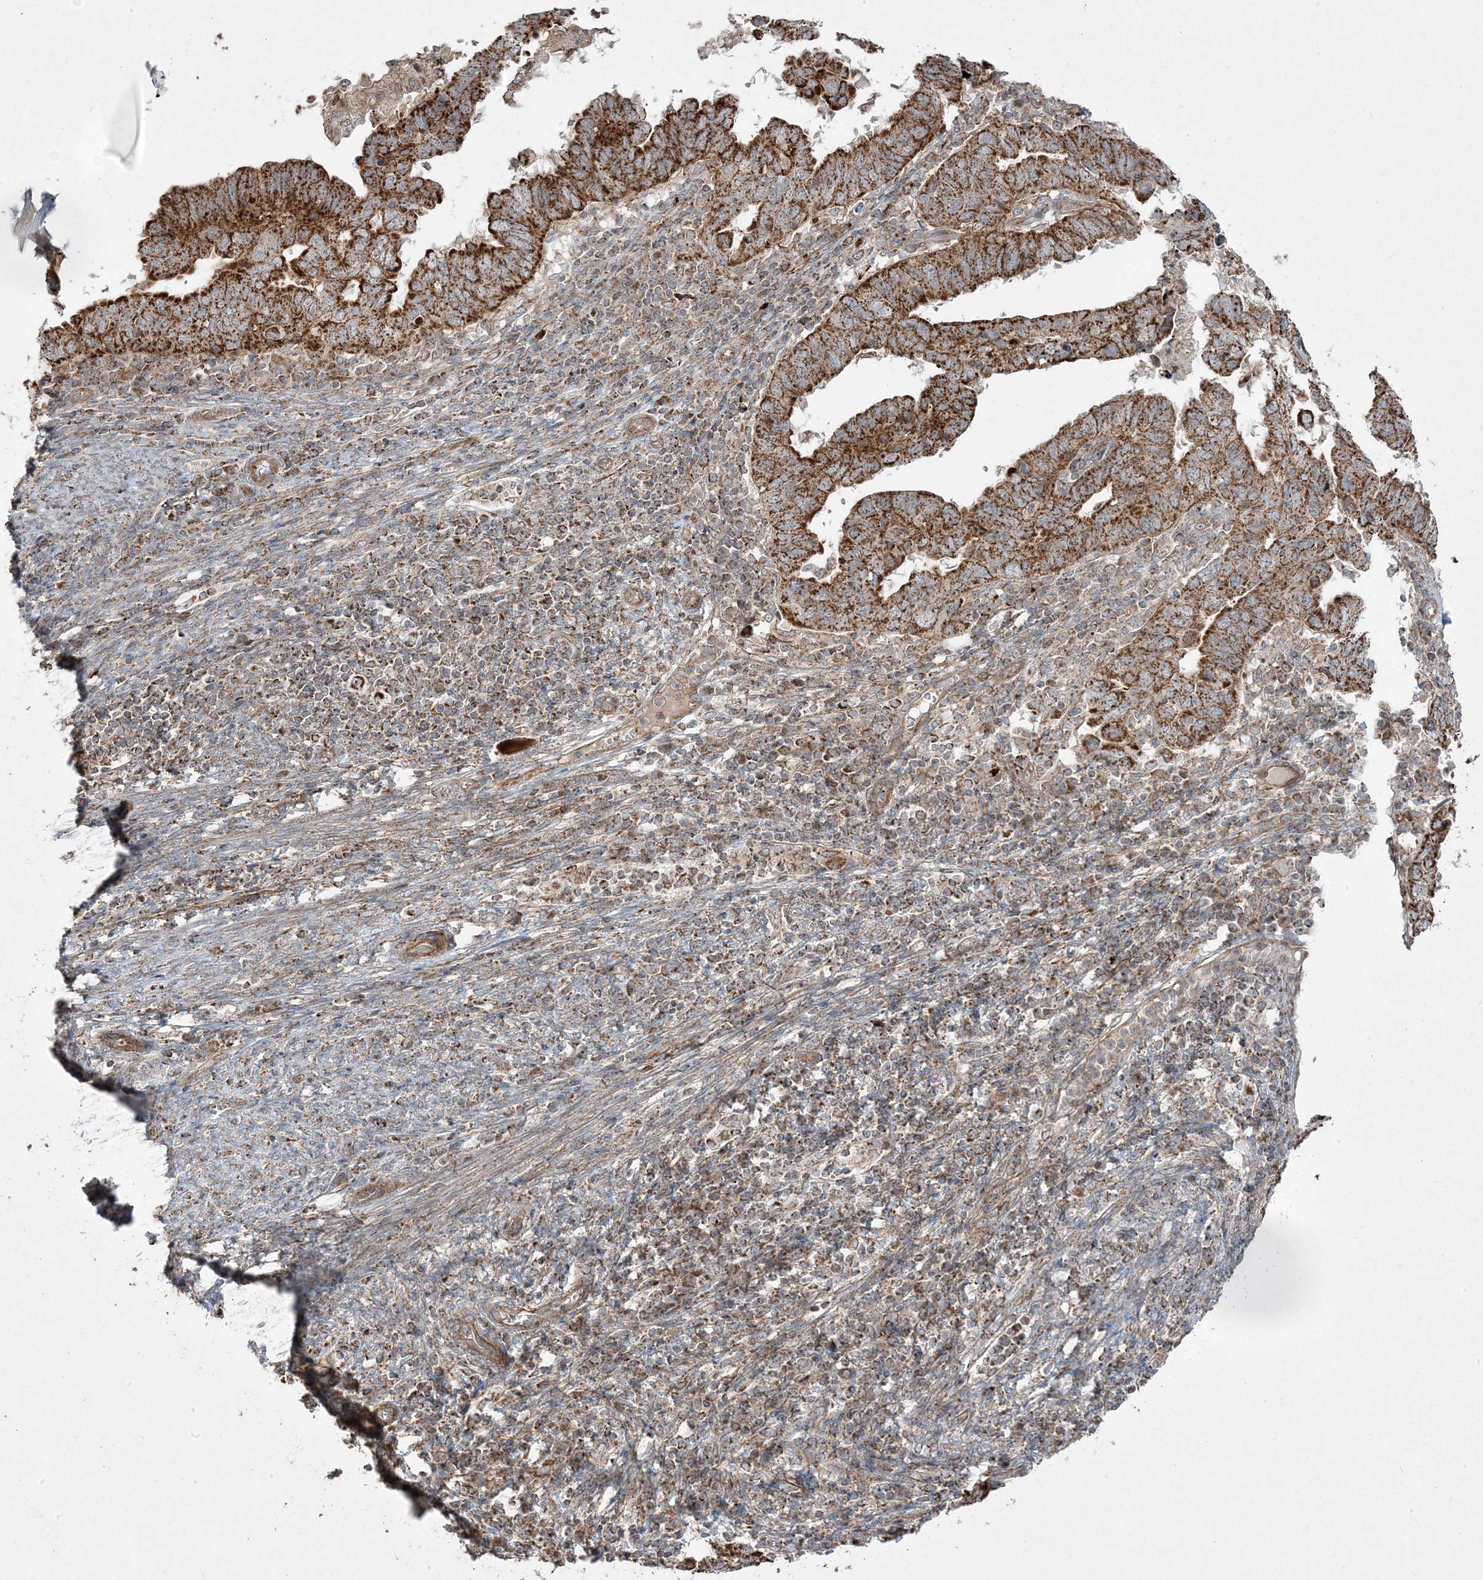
{"staining": {"intensity": "strong", "quantity": ">75%", "location": "cytoplasmic/membranous"}, "tissue": "endometrial cancer", "cell_type": "Tumor cells", "image_type": "cancer", "snomed": [{"axis": "morphology", "description": "Adenocarcinoma, NOS"}, {"axis": "topography", "description": "Uterus"}], "caption": "Endometrial cancer (adenocarcinoma) stained for a protein (brown) displays strong cytoplasmic/membranous positive expression in about >75% of tumor cells.", "gene": "CLUAP1", "patient": {"sex": "female", "age": 77}}